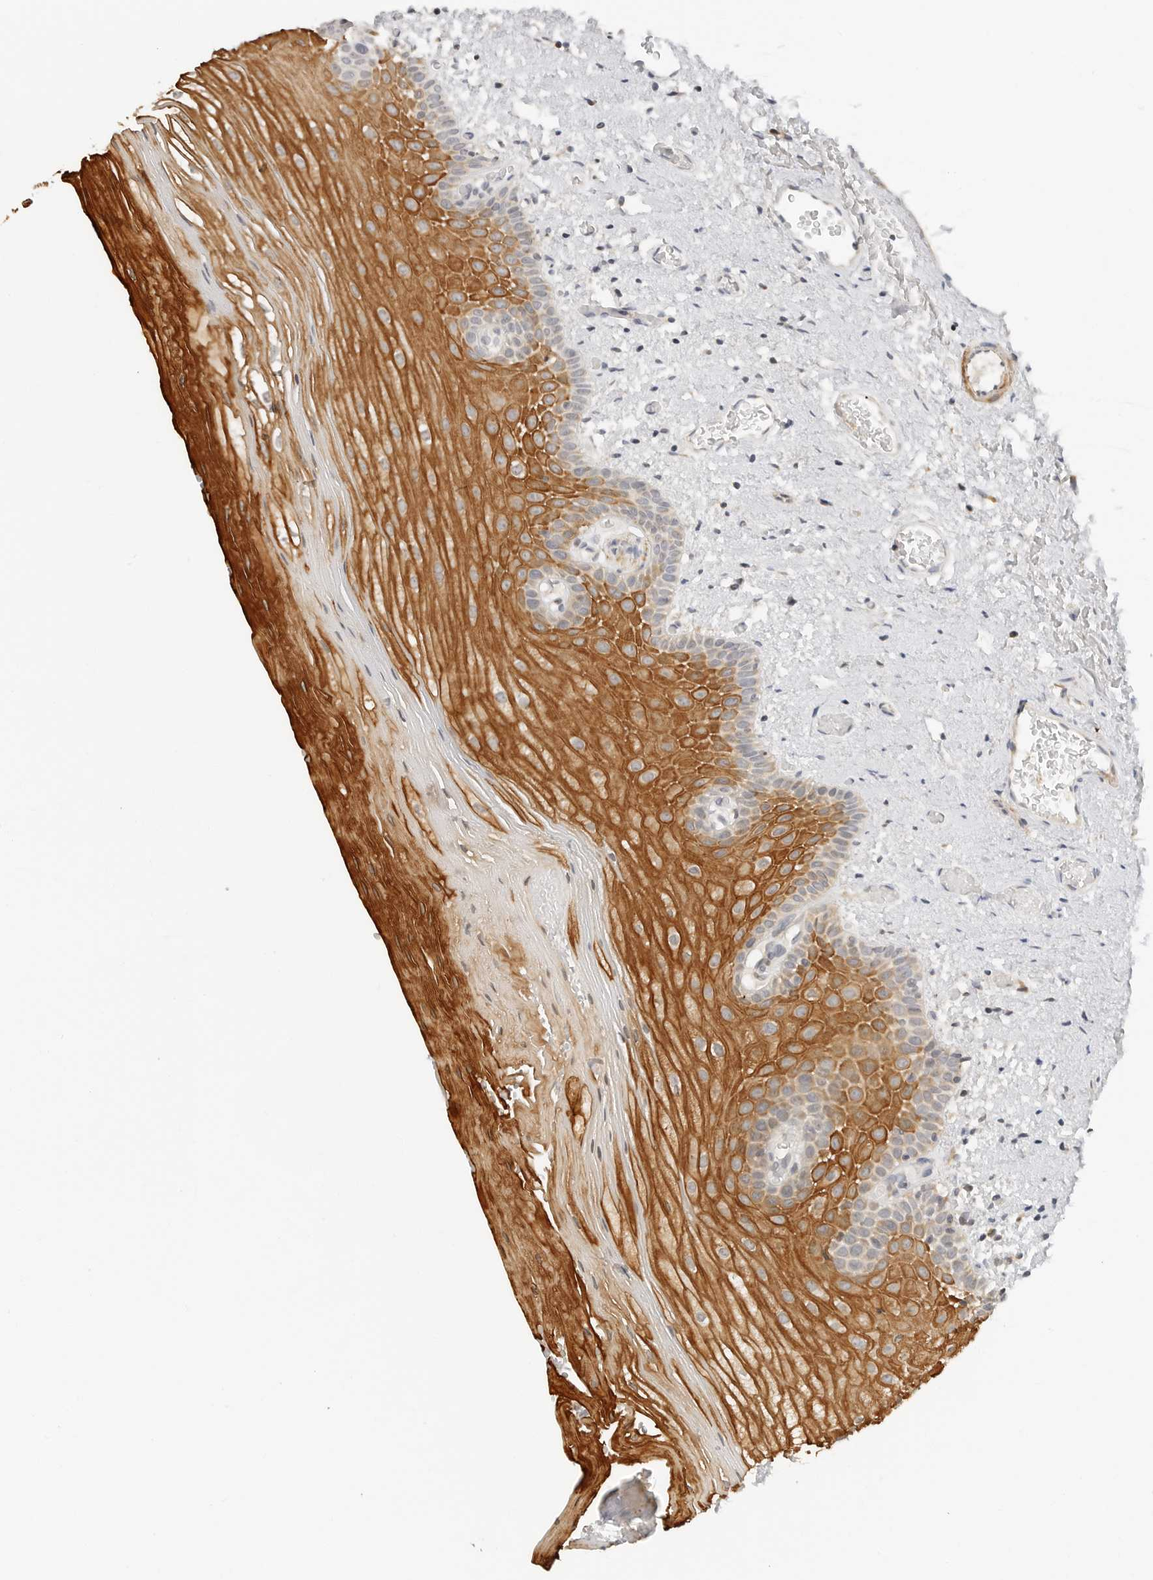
{"staining": {"intensity": "moderate", "quantity": "25%-75%", "location": "cytoplasmic/membranous"}, "tissue": "oral mucosa", "cell_type": "Squamous epithelial cells", "image_type": "normal", "snomed": [{"axis": "morphology", "description": "Normal tissue, NOS"}, {"axis": "topography", "description": "Oral tissue"}], "caption": "A medium amount of moderate cytoplasmic/membranous expression is appreciated in about 25%-75% of squamous epithelial cells in benign oral mucosa.", "gene": "DYRK4", "patient": {"sex": "male", "age": 52}}